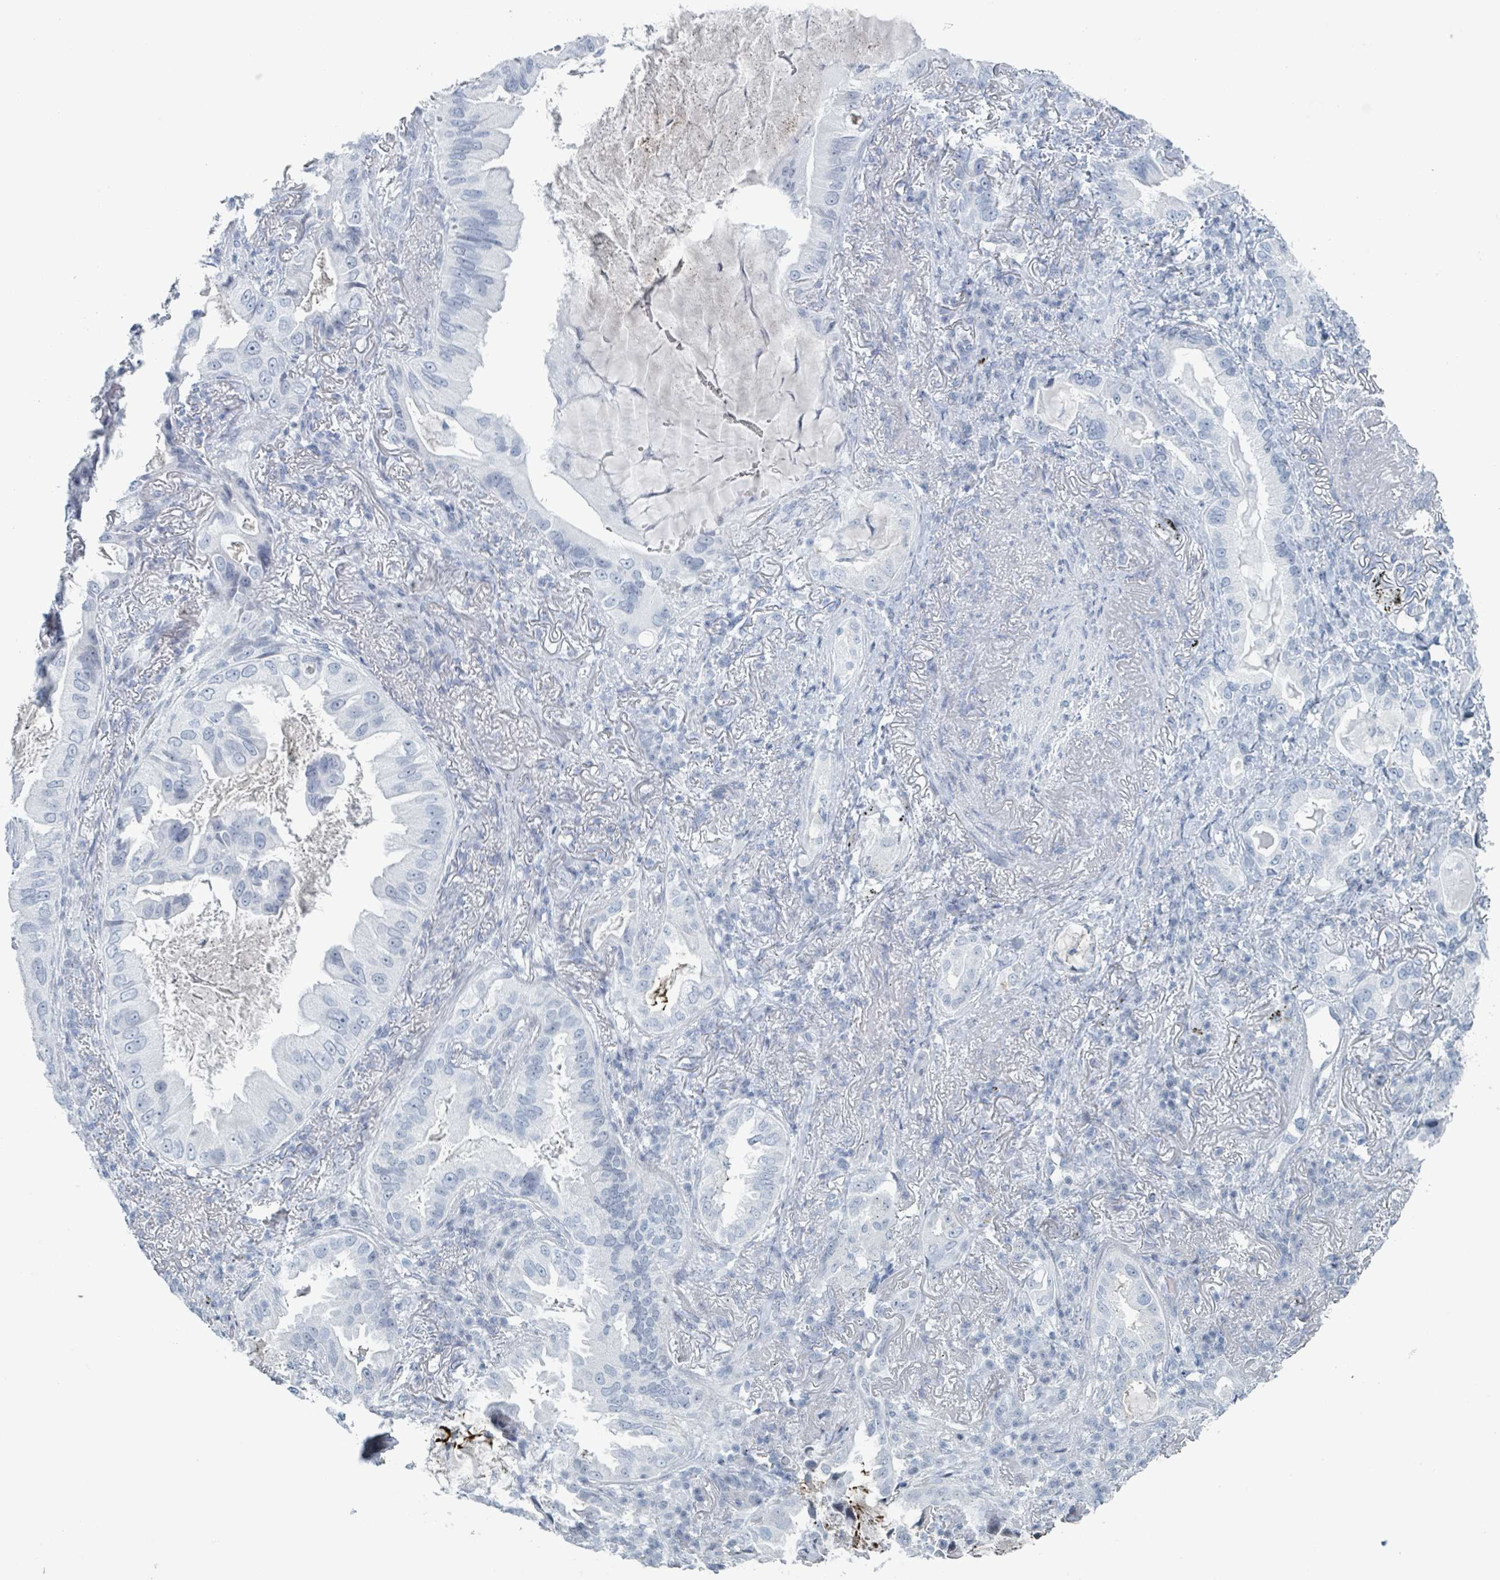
{"staining": {"intensity": "negative", "quantity": "none", "location": "none"}, "tissue": "lung cancer", "cell_type": "Tumor cells", "image_type": "cancer", "snomed": [{"axis": "morphology", "description": "Adenocarcinoma, NOS"}, {"axis": "topography", "description": "Lung"}], "caption": "There is no significant expression in tumor cells of lung cancer (adenocarcinoma).", "gene": "GPR15LG", "patient": {"sex": "female", "age": 69}}